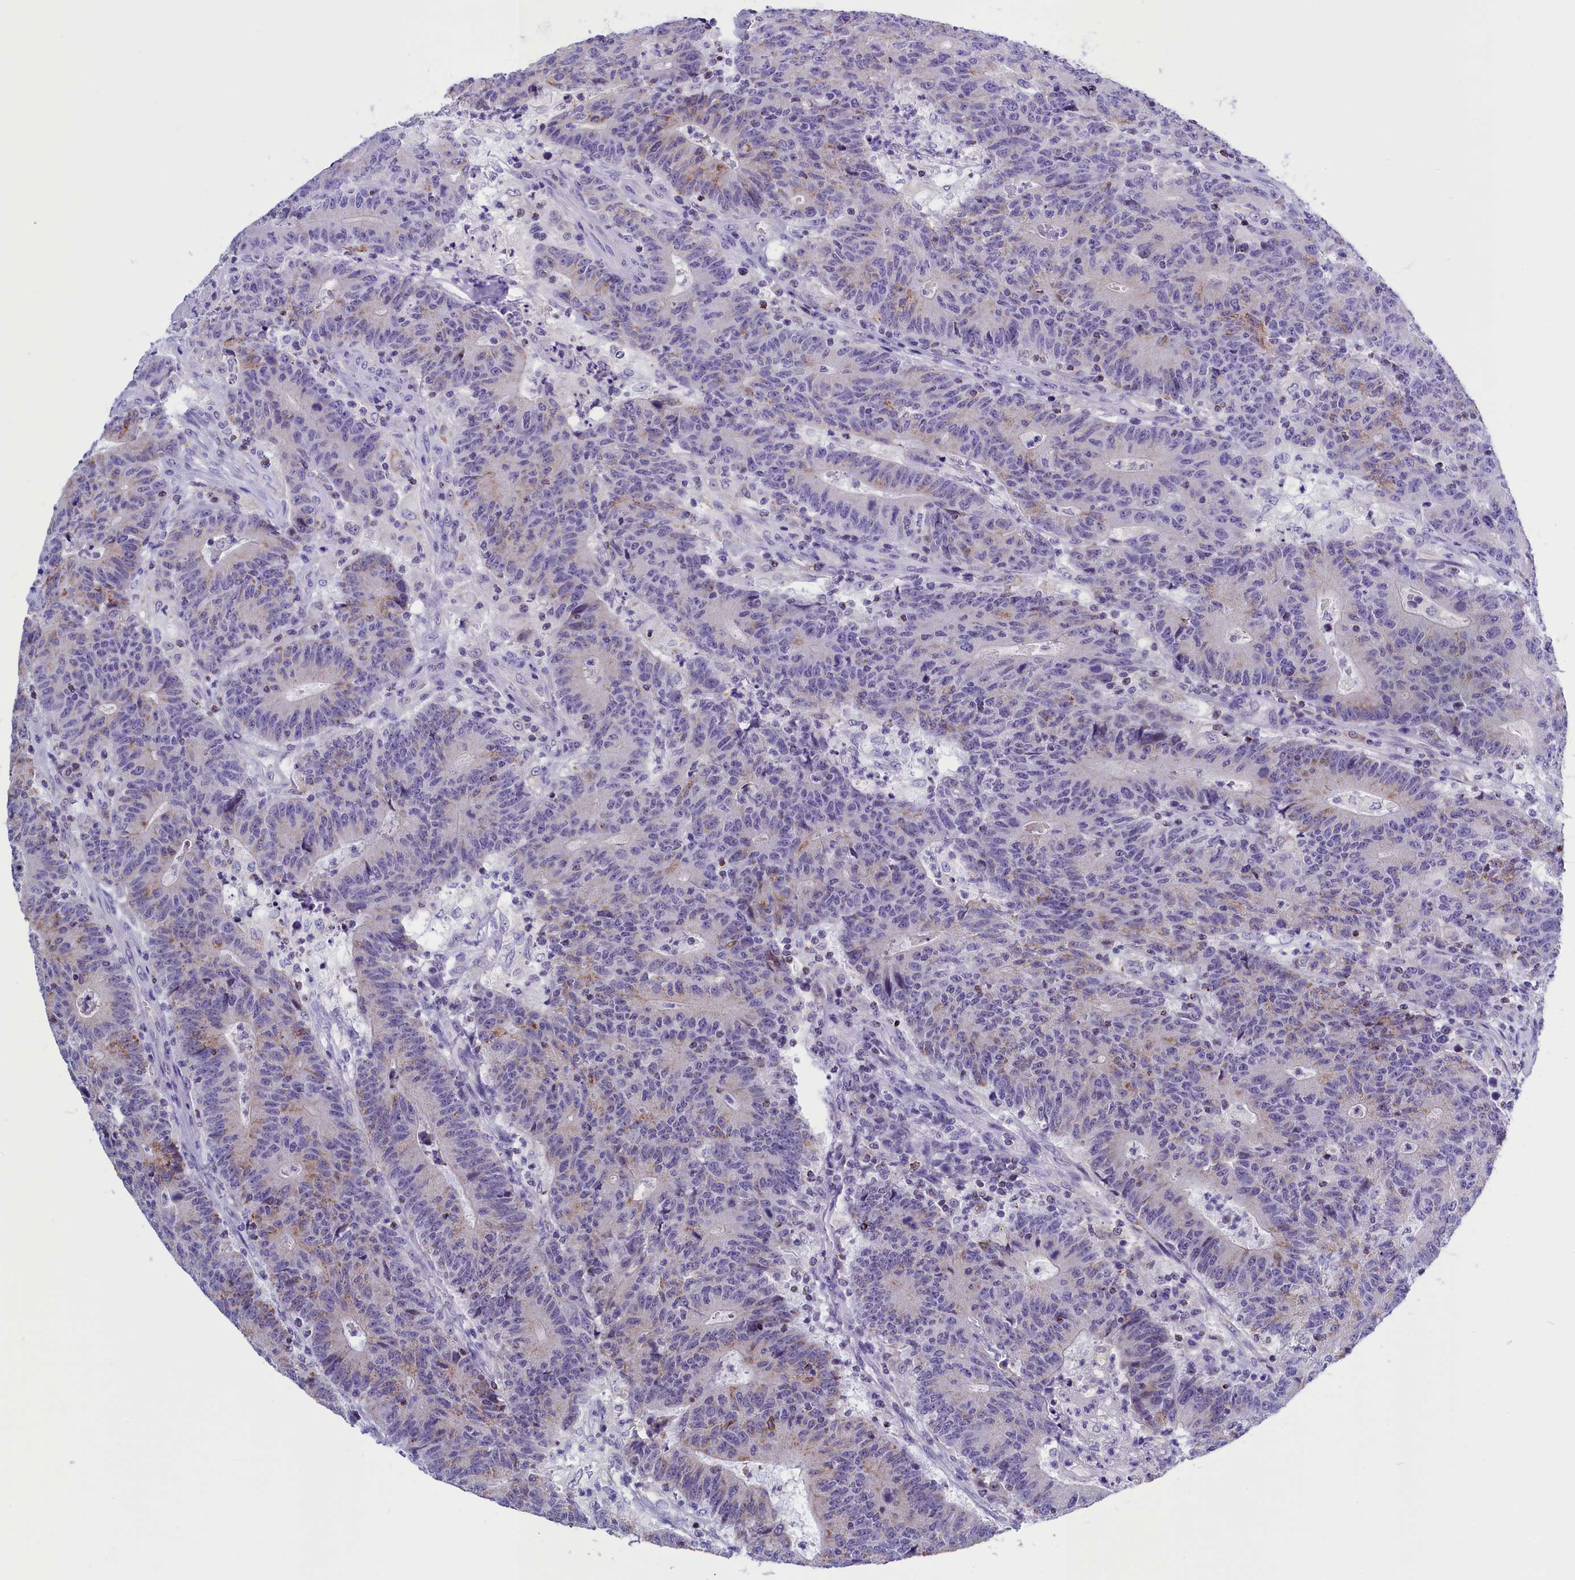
{"staining": {"intensity": "moderate", "quantity": "<25%", "location": "cytoplasmic/membranous"}, "tissue": "colorectal cancer", "cell_type": "Tumor cells", "image_type": "cancer", "snomed": [{"axis": "morphology", "description": "Adenocarcinoma, NOS"}, {"axis": "topography", "description": "Colon"}], "caption": "An image of adenocarcinoma (colorectal) stained for a protein demonstrates moderate cytoplasmic/membranous brown staining in tumor cells.", "gene": "ABAT", "patient": {"sex": "female", "age": 75}}